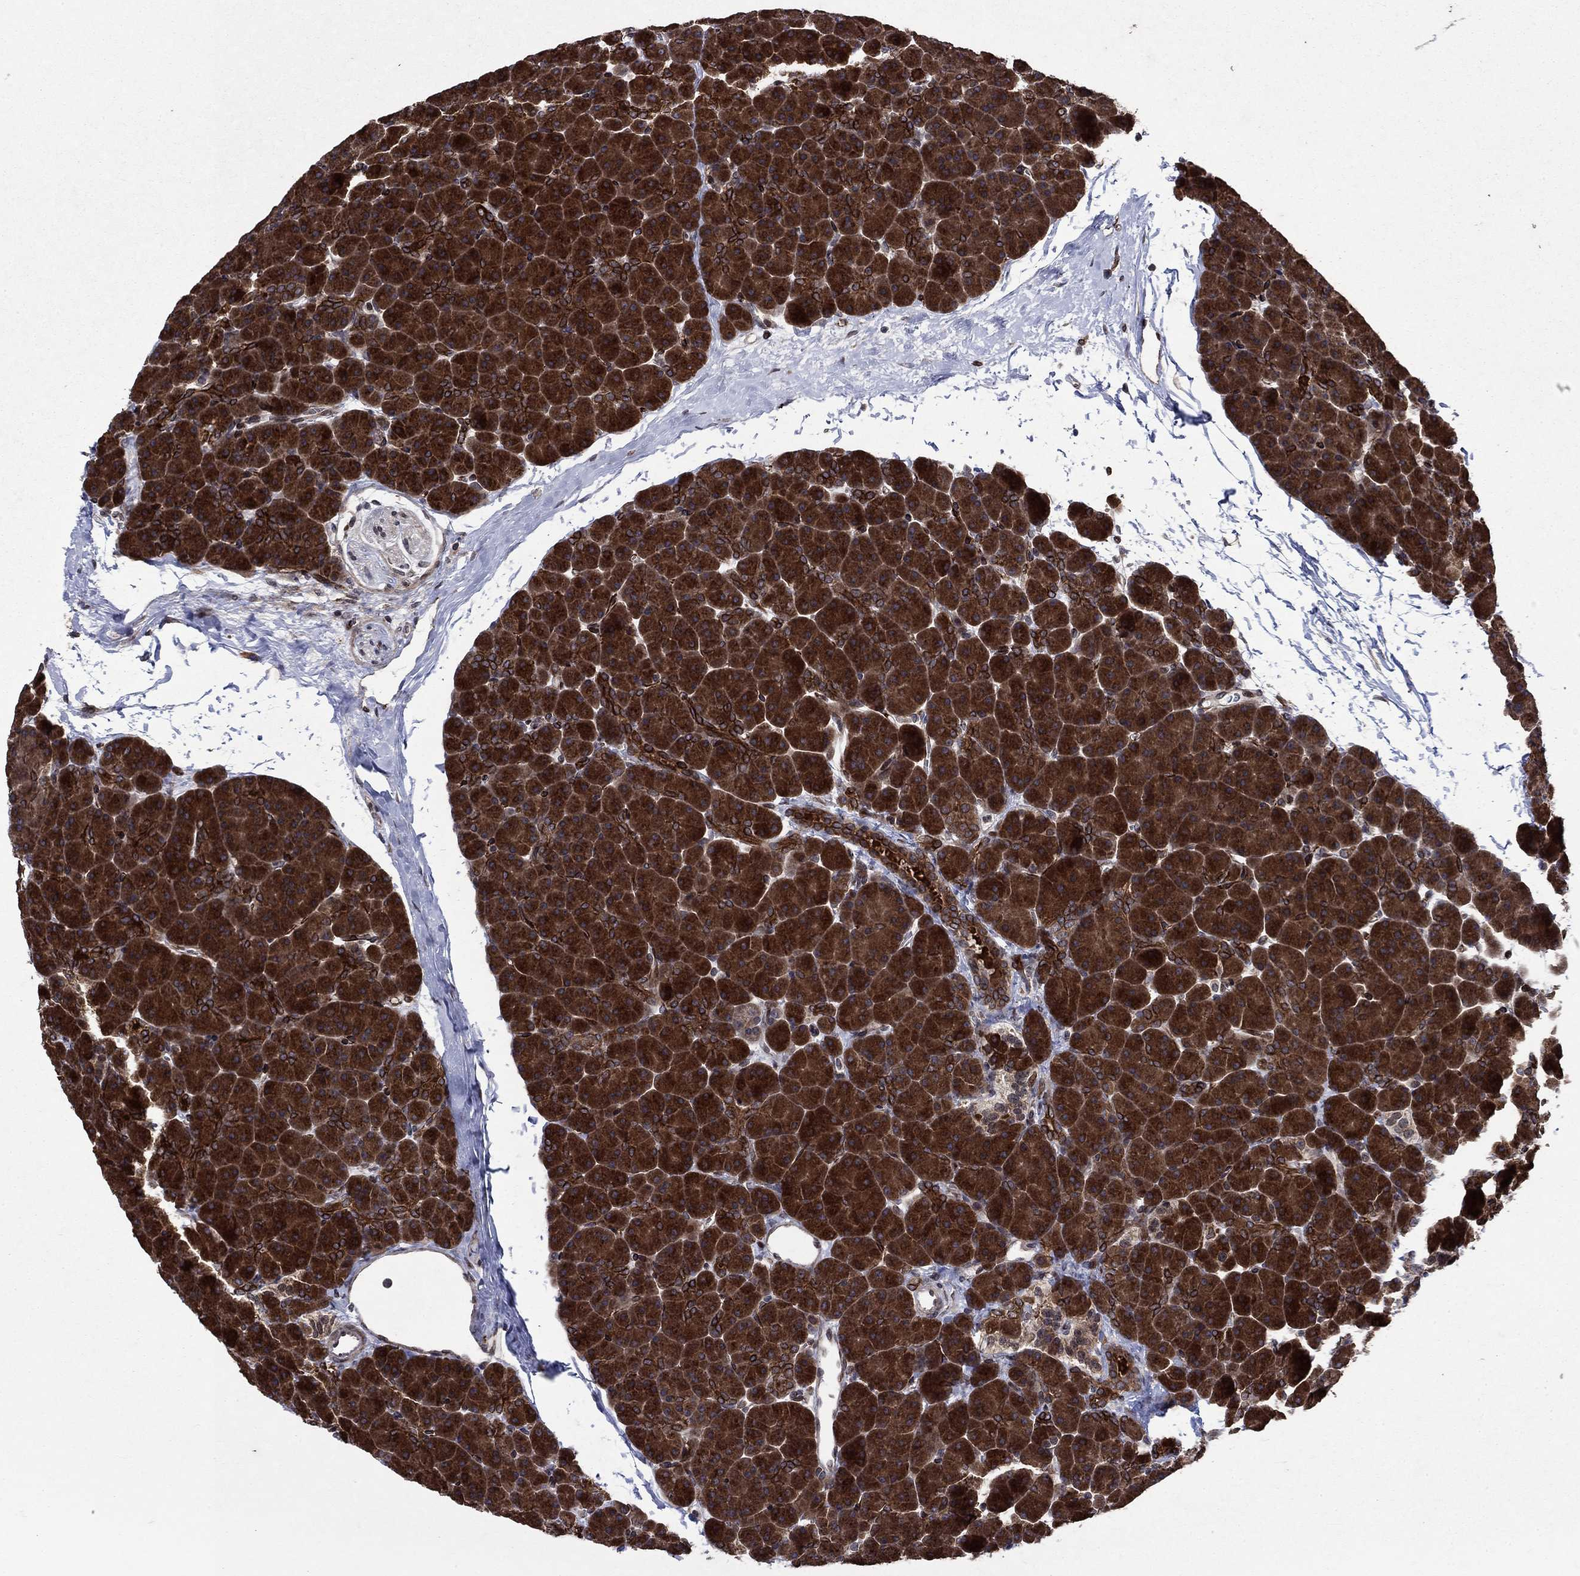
{"staining": {"intensity": "strong", "quantity": "25%-75%", "location": "cytoplasmic/membranous"}, "tissue": "pancreas", "cell_type": "Exocrine glandular cells", "image_type": "normal", "snomed": [{"axis": "morphology", "description": "Normal tissue, NOS"}, {"axis": "topography", "description": "Pancreas"}], "caption": "DAB immunohistochemical staining of benign pancreas exhibits strong cytoplasmic/membranous protein expression in approximately 25%-75% of exocrine glandular cells.", "gene": "DHRS7", "patient": {"sex": "female", "age": 44}}